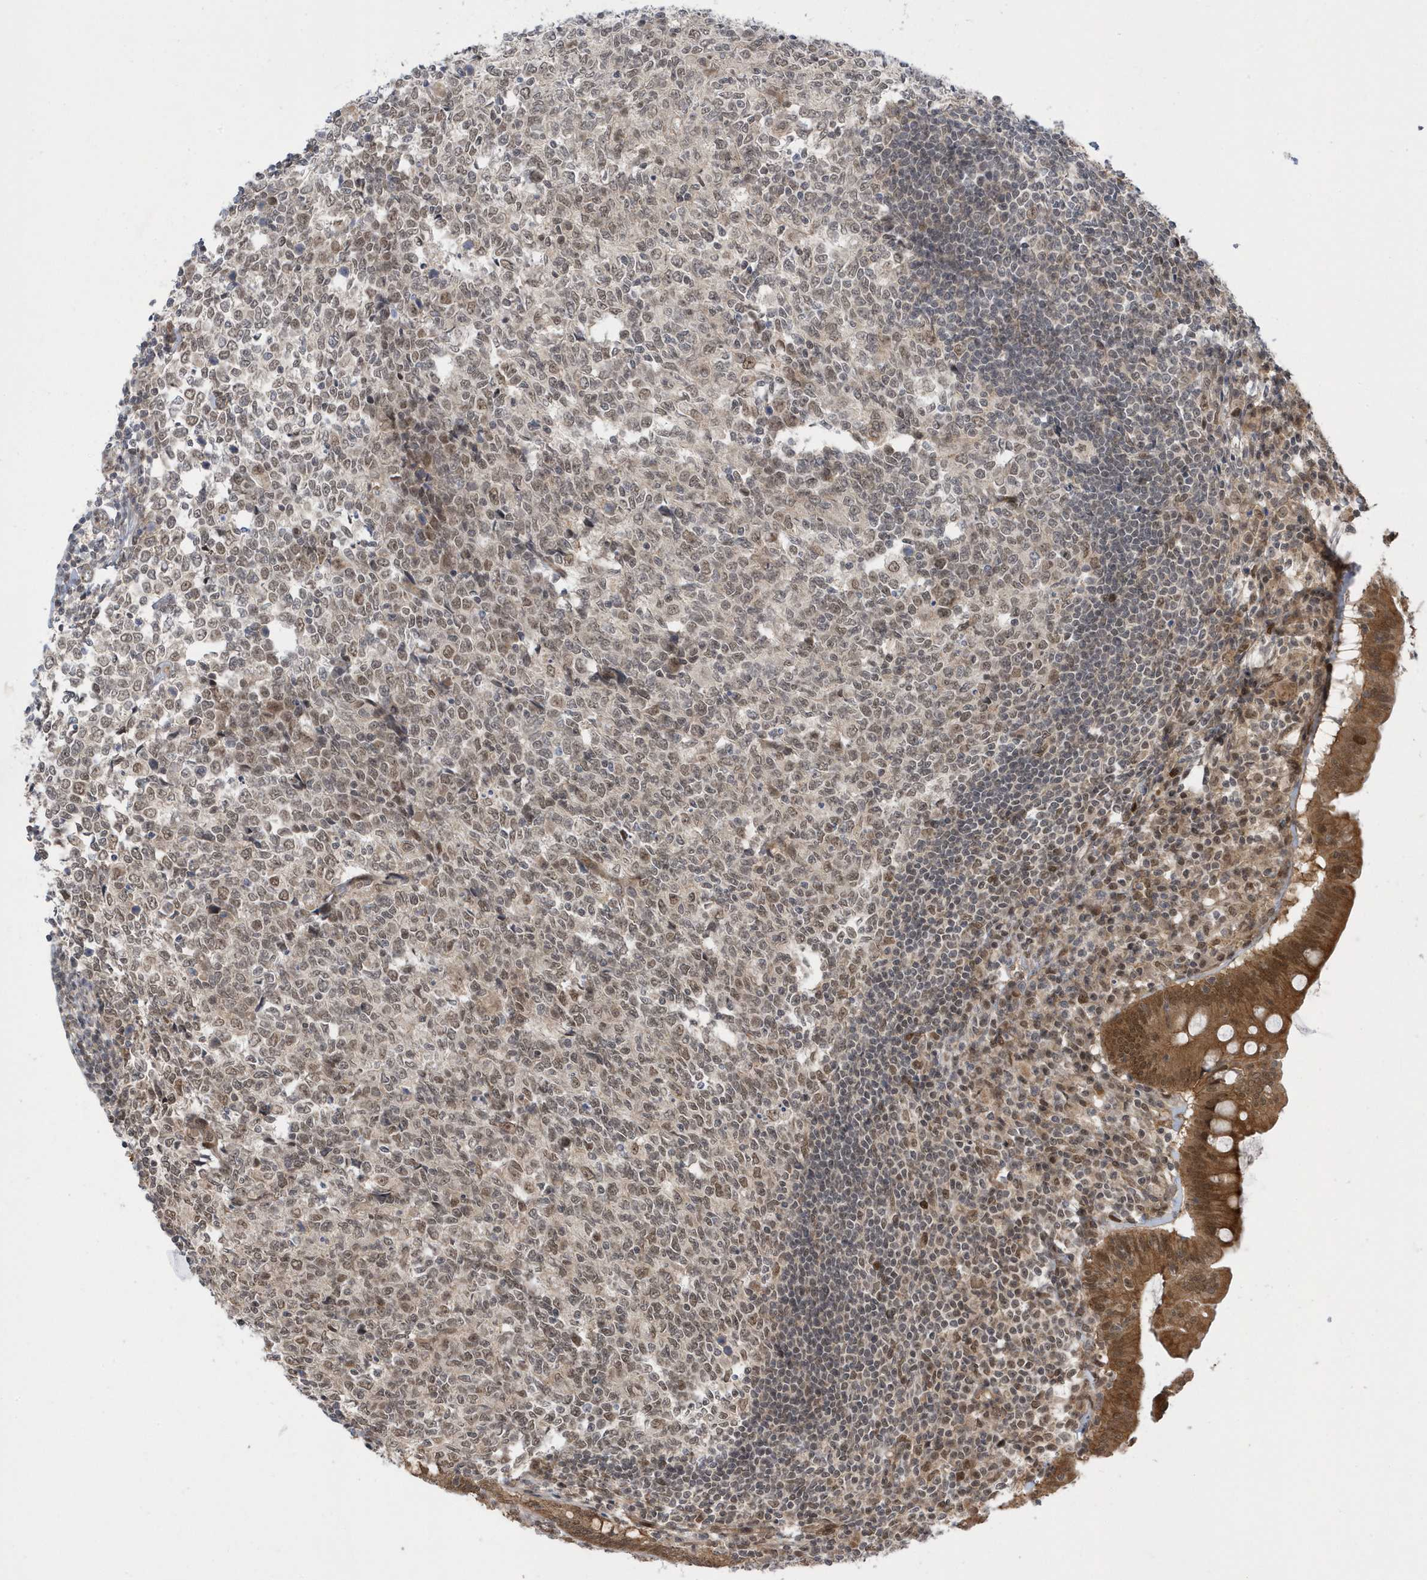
{"staining": {"intensity": "moderate", "quantity": ">75%", "location": "cytoplasmic/membranous,nuclear"}, "tissue": "appendix", "cell_type": "Glandular cells", "image_type": "normal", "snomed": [{"axis": "morphology", "description": "Normal tissue, NOS"}, {"axis": "topography", "description": "Appendix"}], "caption": "A photomicrograph of appendix stained for a protein exhibits moderate cytoplasmic/membranous,nuclear brown staining in glandular cells. The protein is shown in brown color, while the nuclei are stained blue.", "gene": "USP53", "patient": {"sex": "female", "age": 54}}